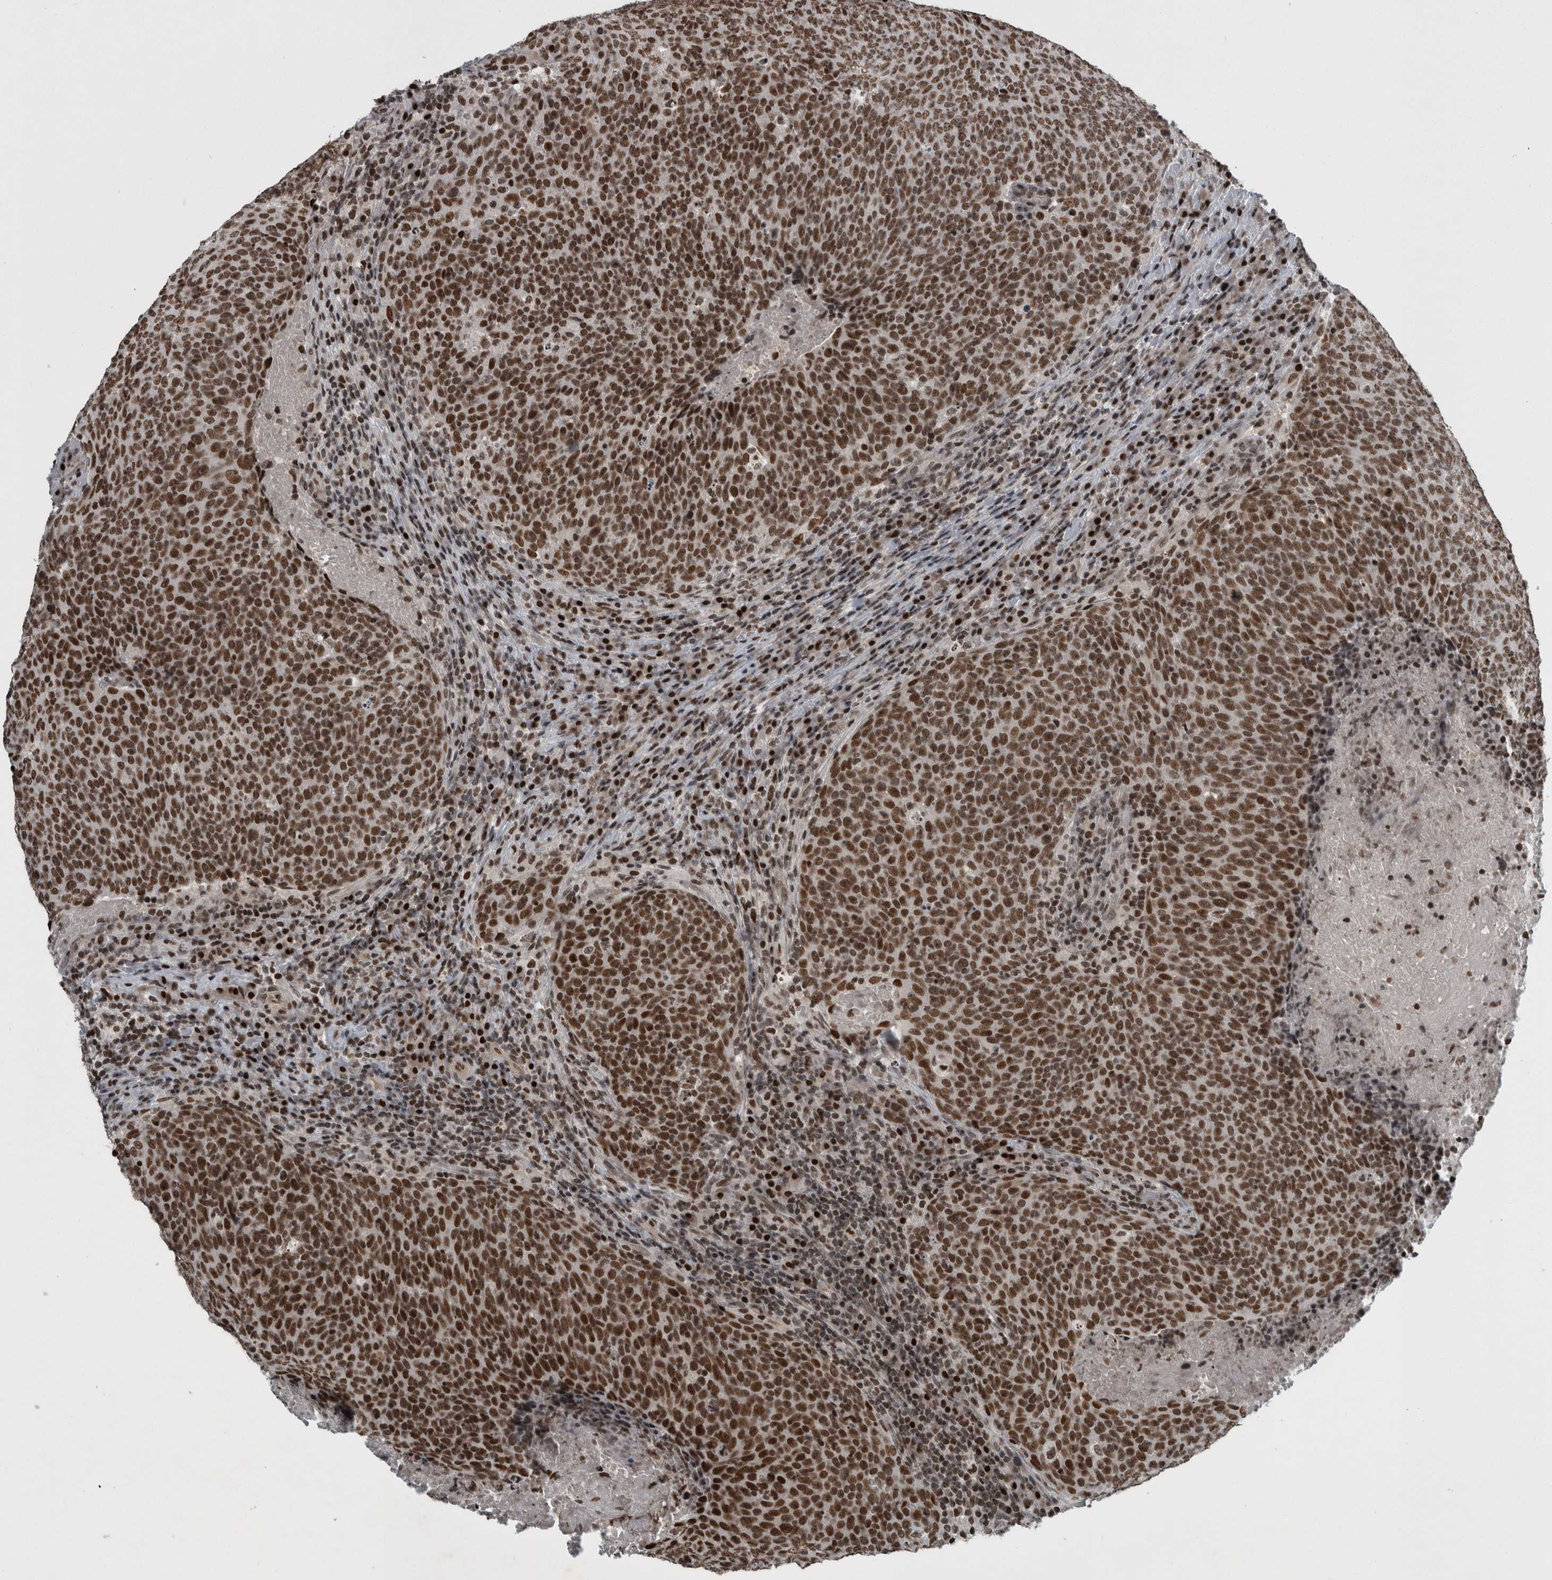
{"staining": {"intensity": "strong", "quantity": ">75%", "location": "nuclear"}, "tissue": "head and neck cancer", "cell_type": "Tumor cells", "image_type": "cancer", "snomed": [{"axis": "morphology", "description": "Squamous cell carcinoma, NOS"}, {"axis": "morphology", "description": "Squamous cell carcinoma, metastatic, NOS"}, {"axis": "topography", "description": "Lymph node"}, {"axis": "topography", "description": "Head-Neck"}], "caption": "Immunohistochemical staining of head and neck cancer shows high levels of strong nuclear protein staining in about >75% of tumor cells.", "gene": "UNC50", "patient": {"sex": "male", "age": 62}}